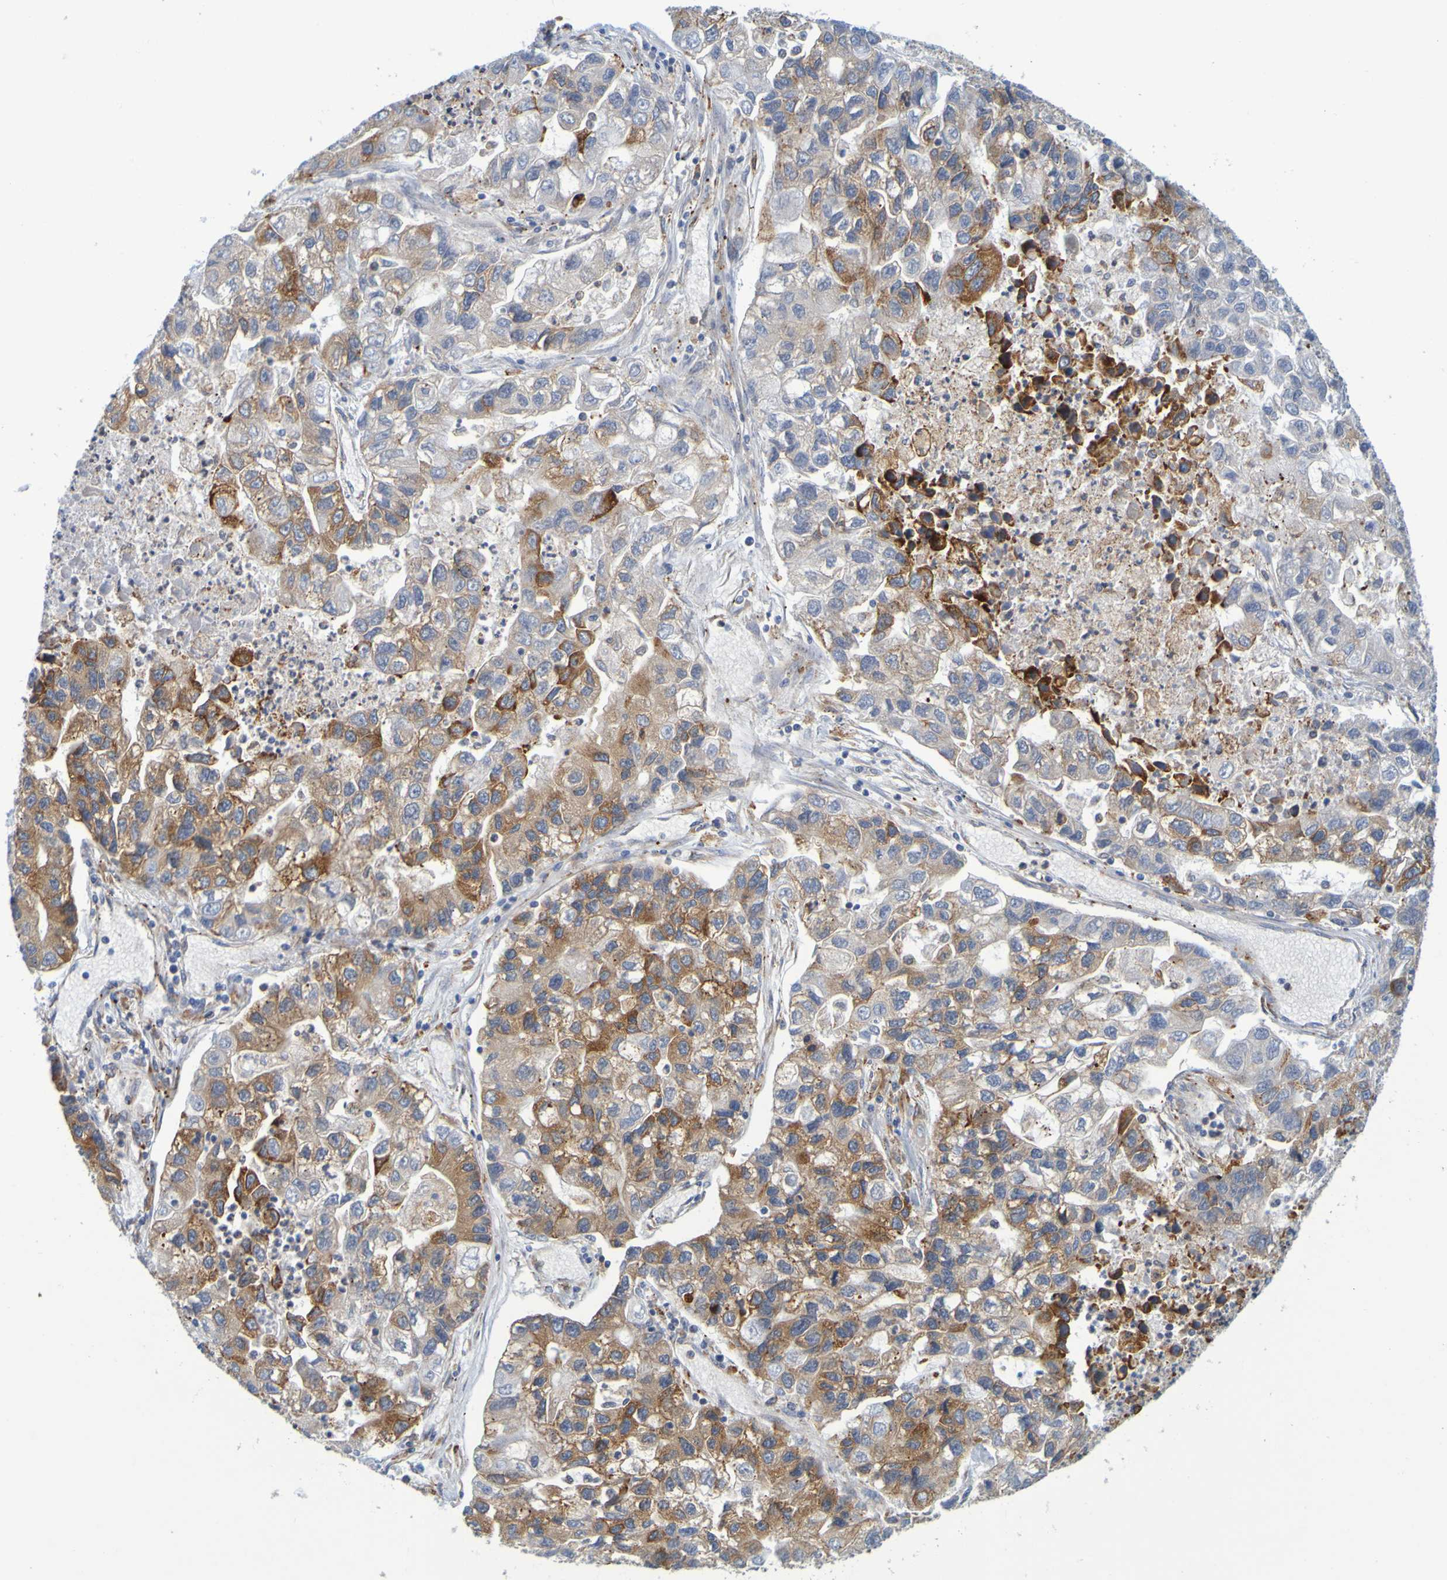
{"staining": {"intensity": "moderate", "quantity": ">75%", "location": "cytoplasmic/membranous"}, "tissue": "lung cancer", "cell_type": "Tumor cells", "image_type": "cancer", "snomed": [{"axis": "morphology", "description": "Adenocarcinoma, NOS"}, {"axis": "topography", "description": "Lung"}], "caption": "A high-resolution photomicrograph shows immunohistochemistry (IHC) staining of lung cancer, which reveals moderate cytoplasmic/membranous positivity in about >75% of tumor cells.", "gene": "SIL1", "patient": {"sex": "female", "age": 51}}